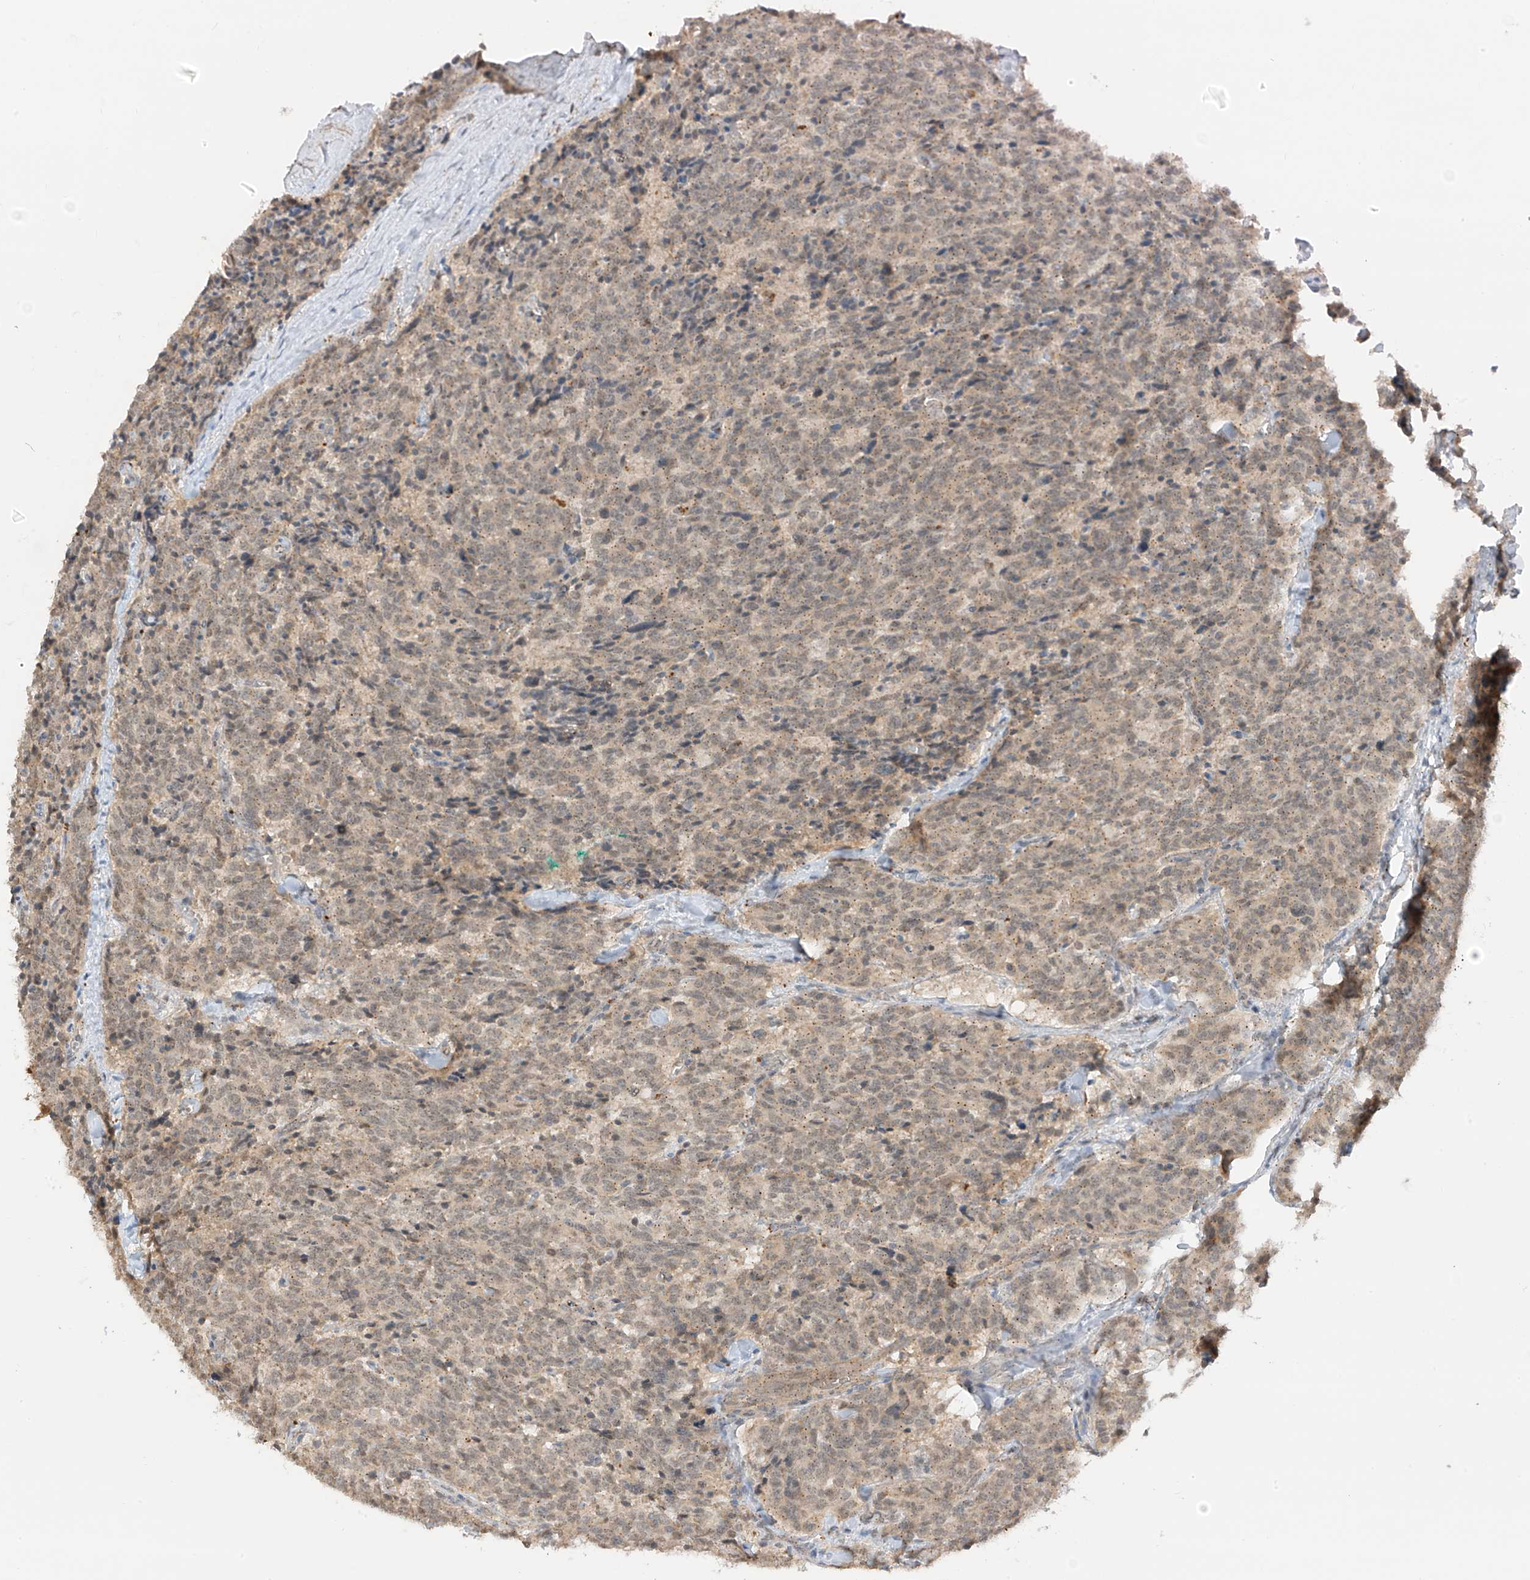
{"staining": {"intensity": "moderate", "quantity": "25%-75%", "location": "cytoplasmic/membranous"}, "tissue": "carcinoid", "cell_type": "Tumor cells", "image_type": "cancer", "snomed": [{"axis": "morphology", "description": "Carcinoid, malignant, NOS"}, {"axis": "topography", "description": "Lung"}], "caption": "Protein staining of carcinoid (malignant) tissue displays moderate cytoplasmic/membranous positivity in approximately 25%-75% of tumor cells.", "gene": "N4BP3", "patient": {"sex": "female", "age": 46}}